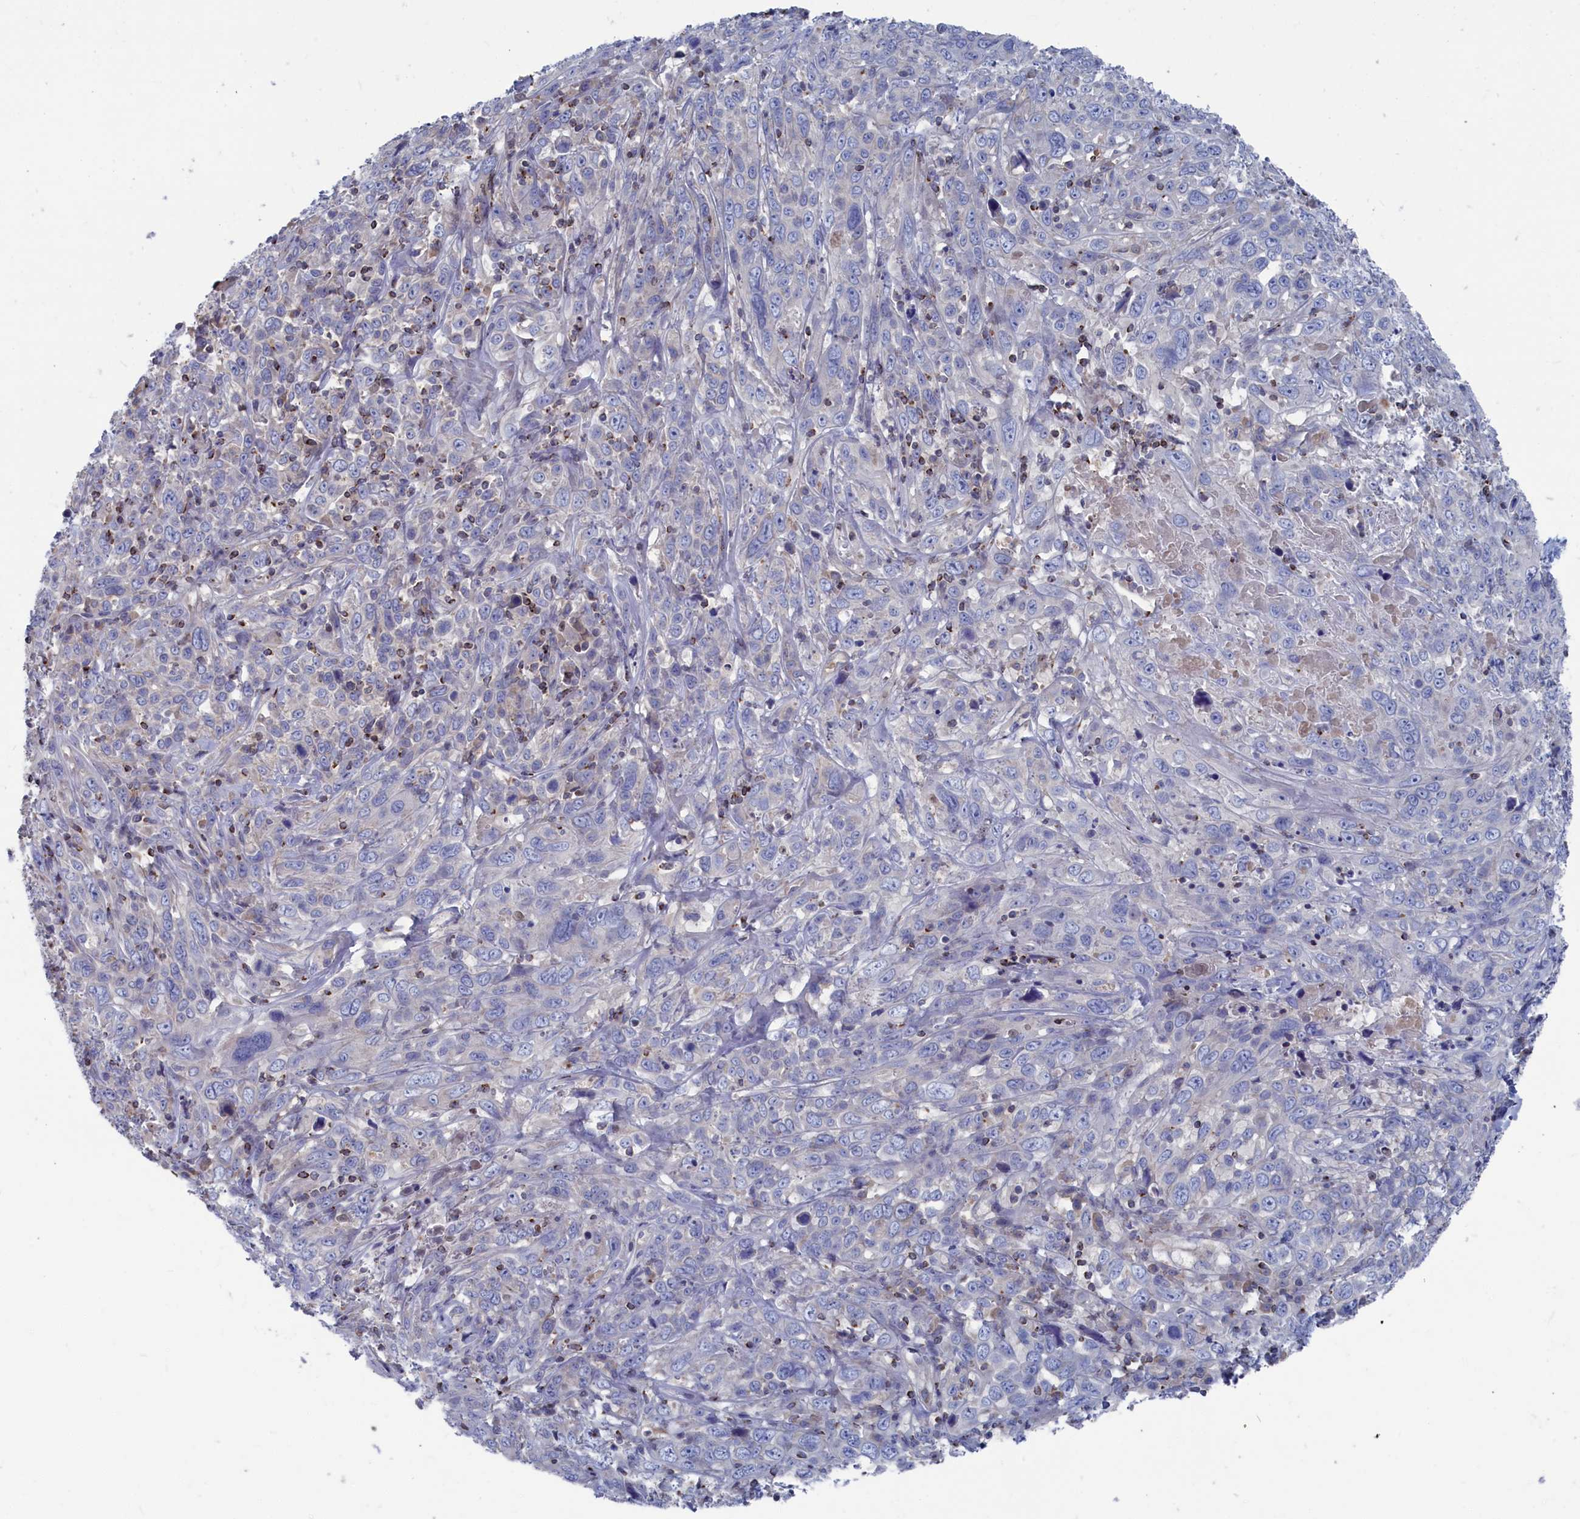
{"staining": {"intensity": "negative", "quantity": "none", "location": "none"}, "tissue": "cervical cancer", "cell_type": "Tumor cells", "image_type": "cancer", "snomed": [{"axis": "morphology", "description": "Squamous cell carcinoma, NOS"}, {"axis": "topography", "description": "Cervix"}], "caption": "Human squamous cell carcinoma (cervical) stained for a protein using IHC exhibits no staining in tumor cells.", "gene": "CEND1", "patient": {"sex": "female", "age": 46}}